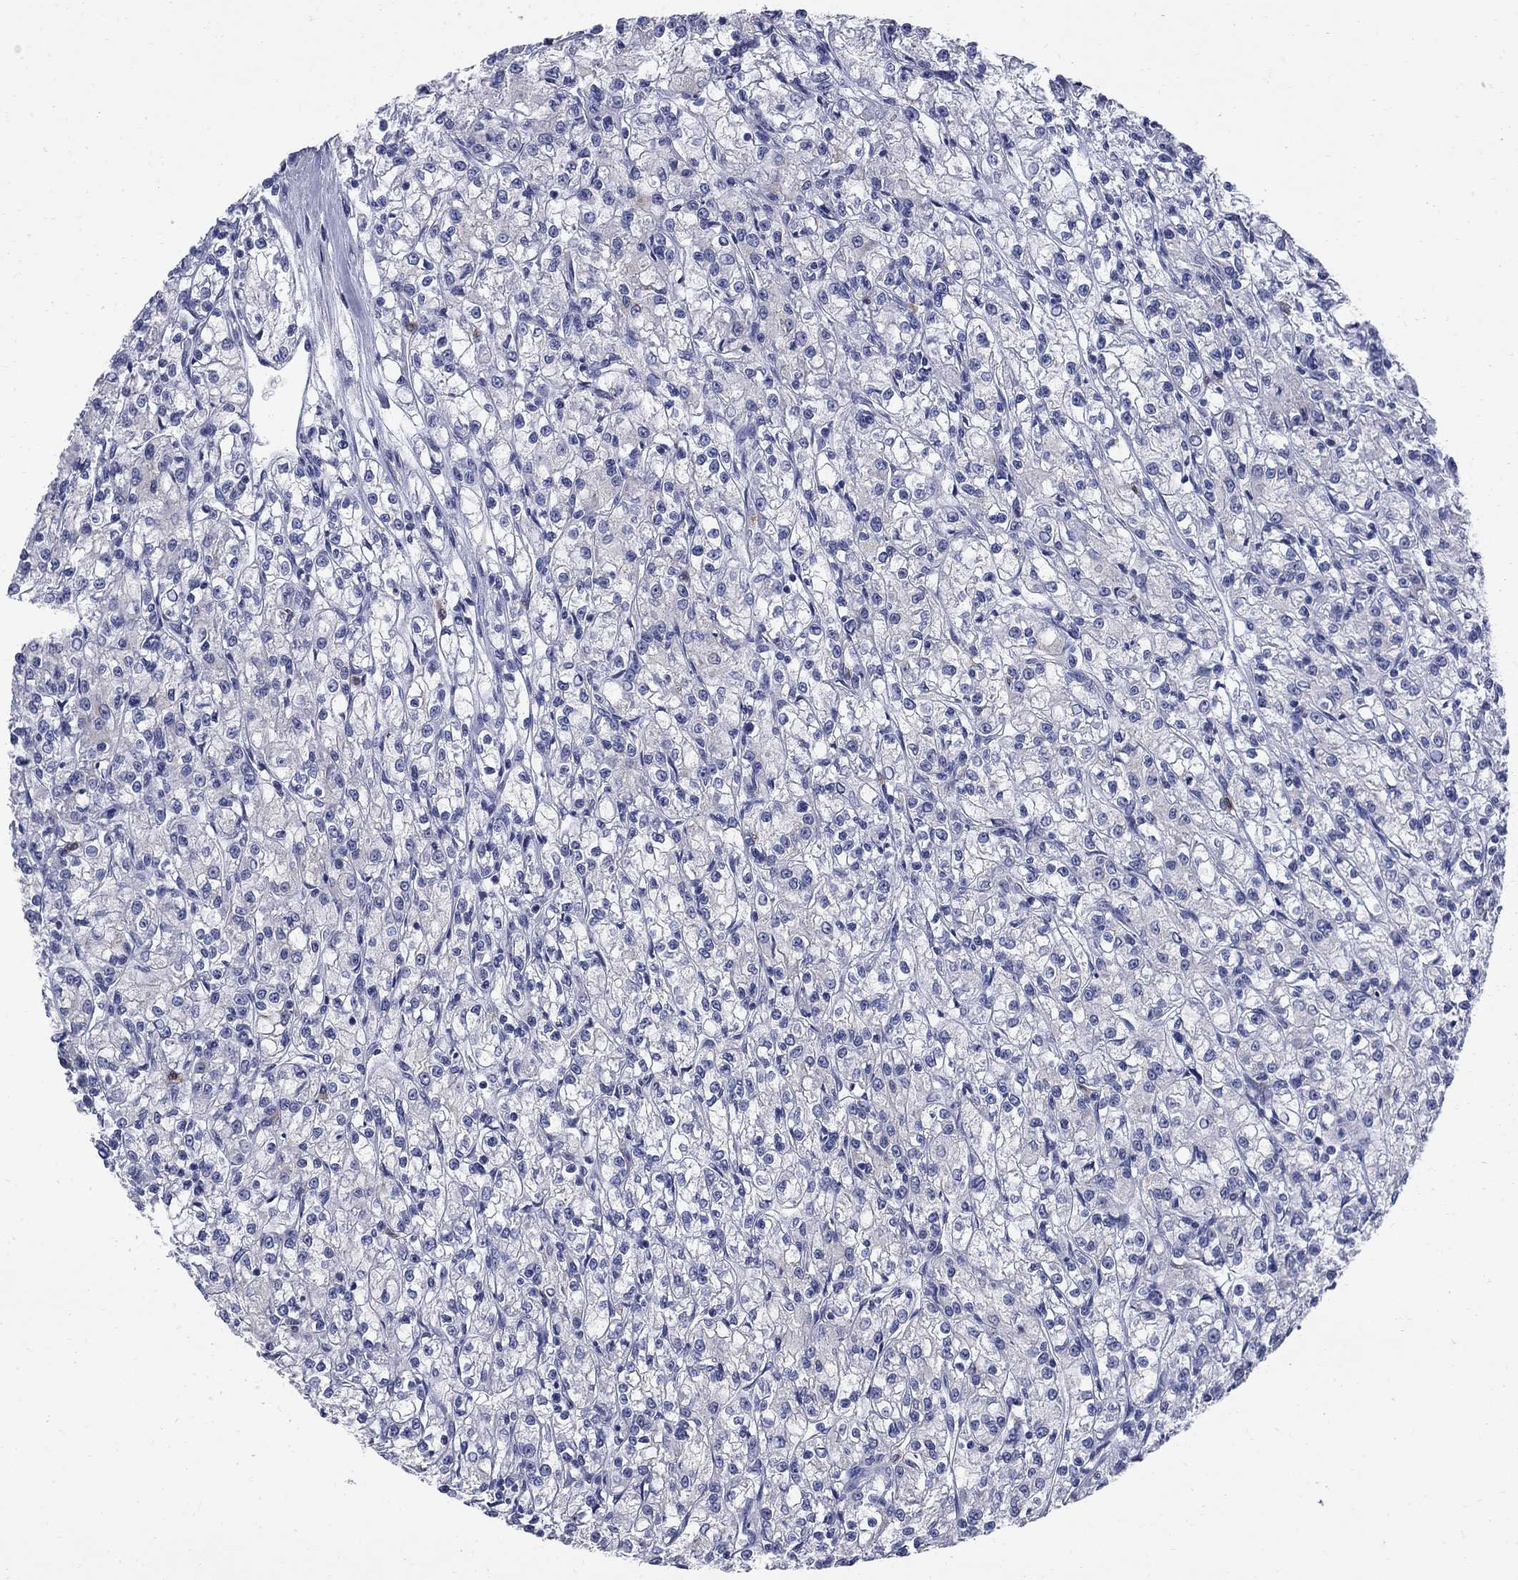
{"staining": {"intensity": "negative", "quantity": "none", "location": "none"}, "tissue": "renal cancer", "cell_type": "Tumor cells", "image_type": "cancer", "snomed": [{"axis": "morphology", "description": "Adenocarcinoma, NOS"}, {"axis": "topography", "description": "Kidney"}], "caption": "Human renal cancer stained for a protein using IHC shows no expression in tumor cells.", "gene": "SERPINB2", "patient": {"sex": "female", "age": 59}}